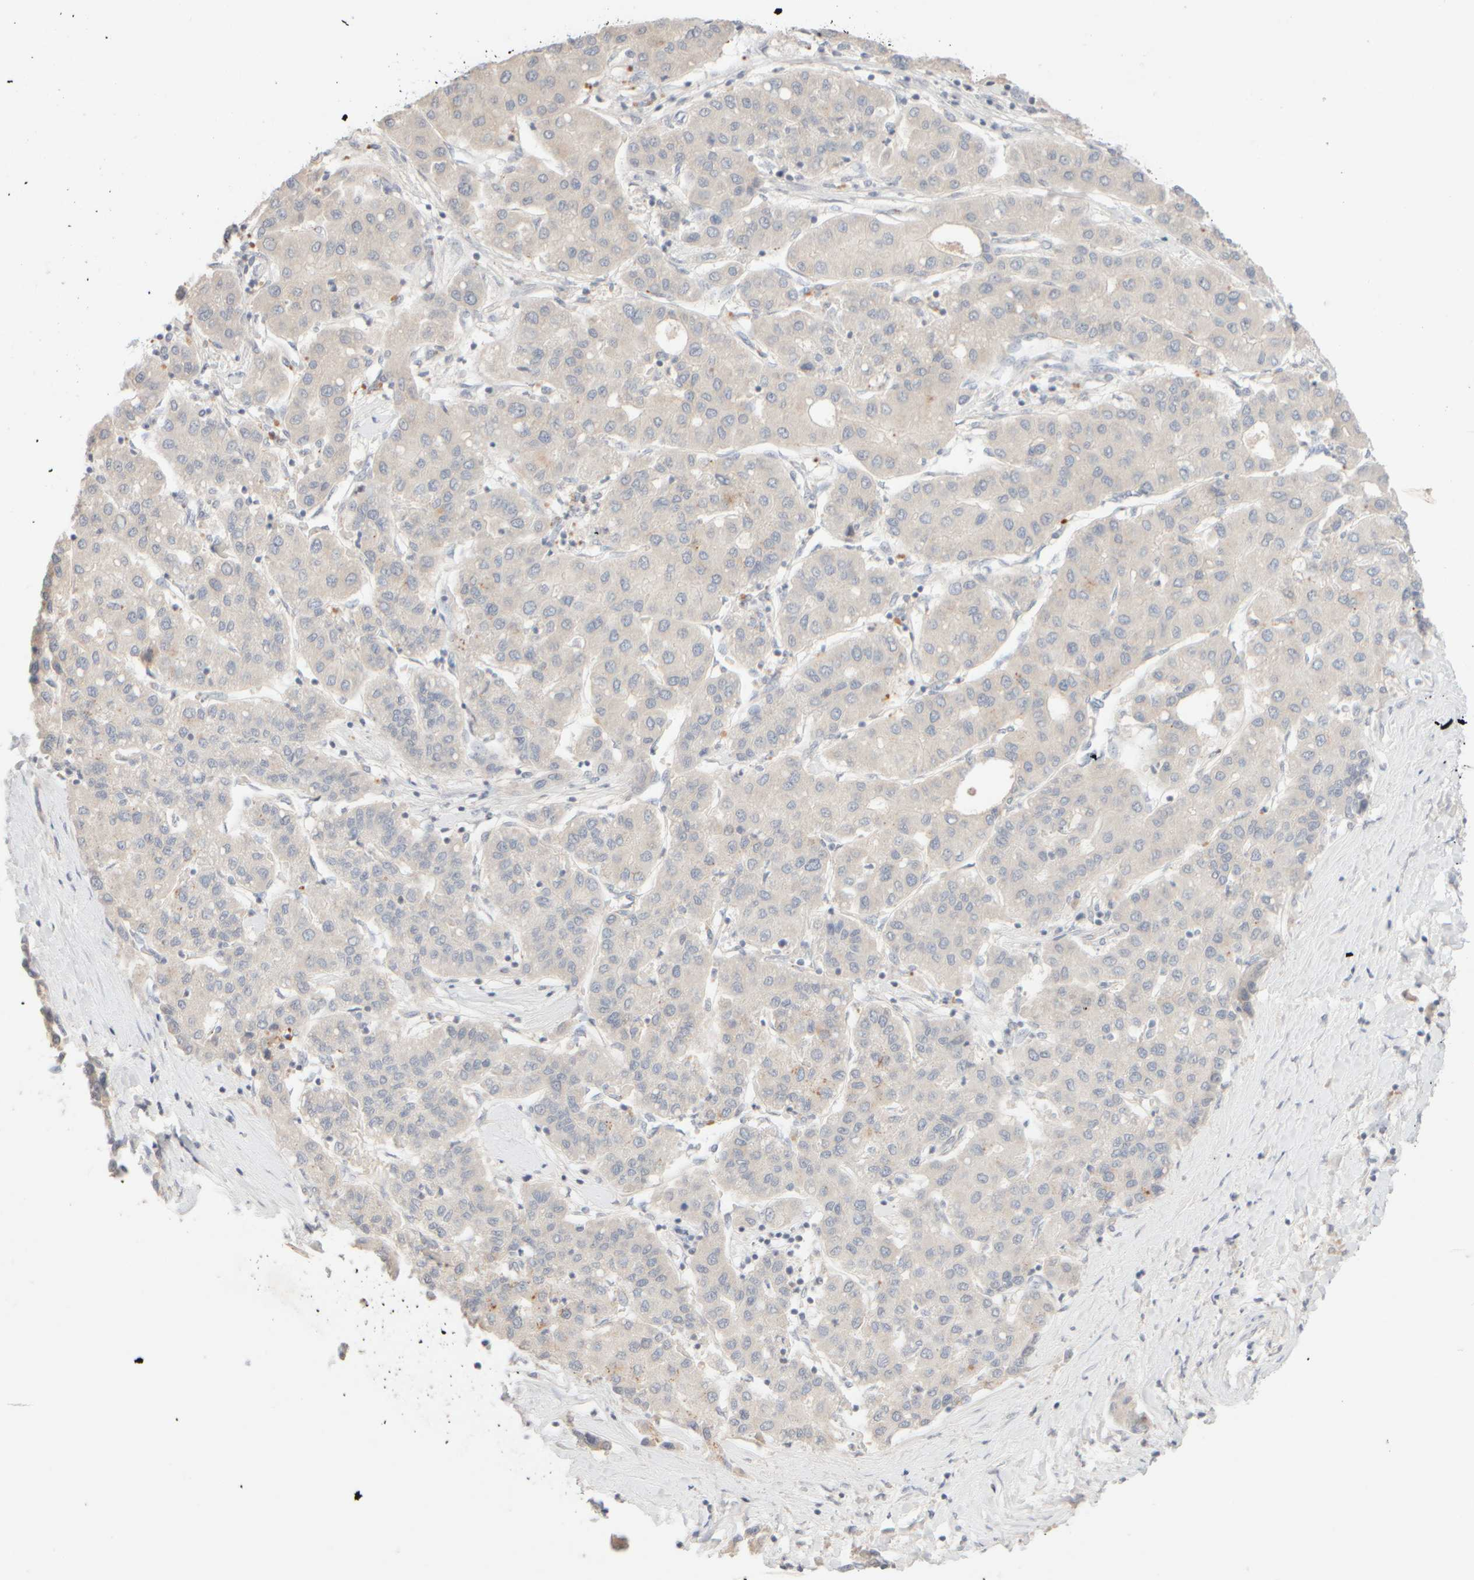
{"staining": {"intensity": "negative", "quantity": "none", "location": "none"}, "tissue": "liver cancer", "cell_type": "Tumor cells", "image_type": "cancer", "snomed": [{"axis": "morphology", "description": "Carcinoma, Hepatocellular, NOS"}, {"axis": "topography", "description": "Liver"}], "caption": "Histopathology image shows no protein expression in tumor cells of hepatocellular carcinoma (liver) tissue.", "gene": "SNTB1", "patient": {"sex": "male", "age": 65}}